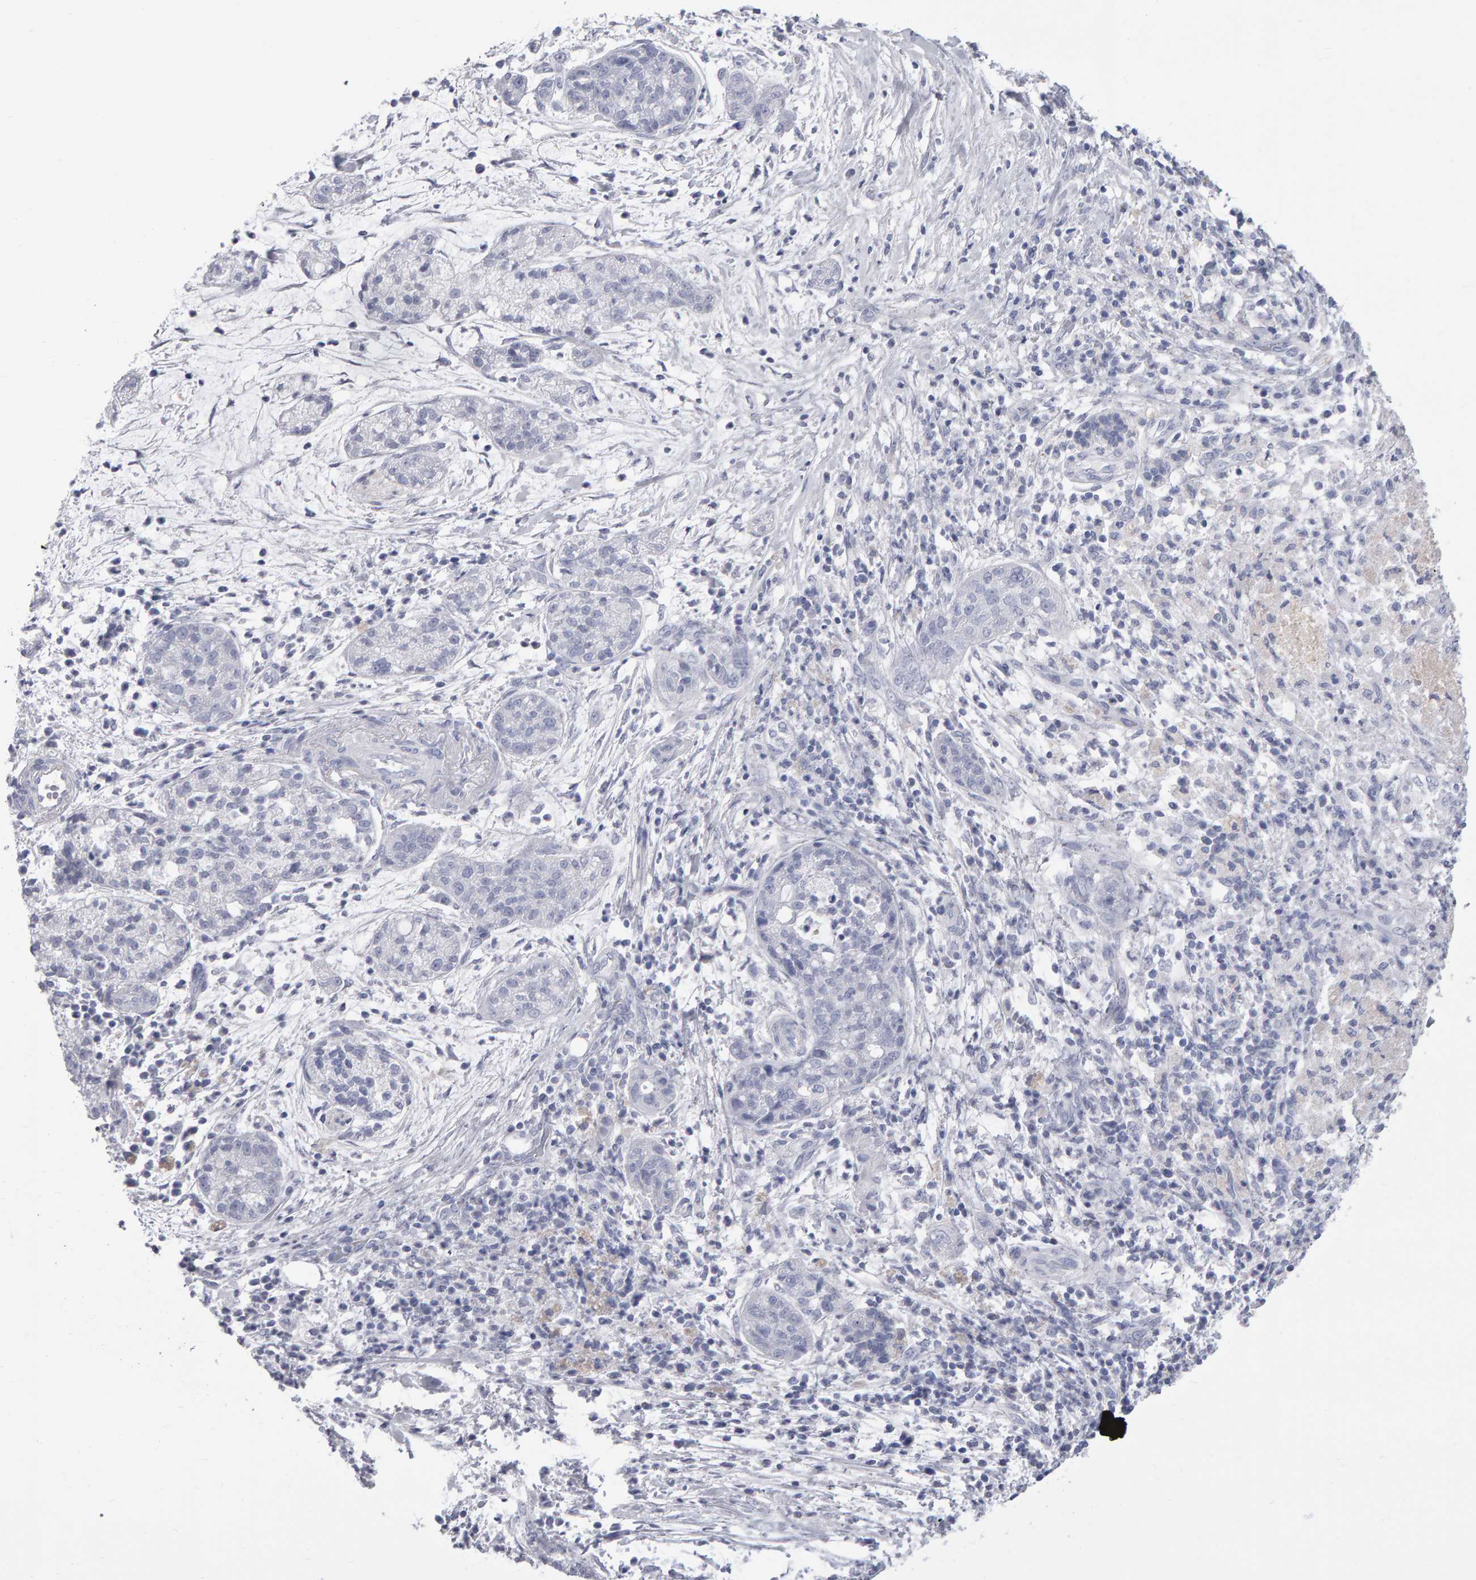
{"staining": {"intensity": "negative", "quantity": "none", "location": "none"}, "tissue": "pancreatic cancer", "cell_type": "Tumor cells", "image_type": "cancer", "snomed": [{"axis": "morphology", "description": "Adenocarcinoma, NOS"}, {"axis": "topography", "description": "Pancreas"}], "caption": "High magnification brightfield microscopy of pancreatic cancer stained with DAB (3,3'-diaminobenzidine) (brown) and counterstained with hematoxylin (blue): tumor cells show no significant expression.", "gene": "NCDN", "patient": {"sex": "female", "age": 78}}